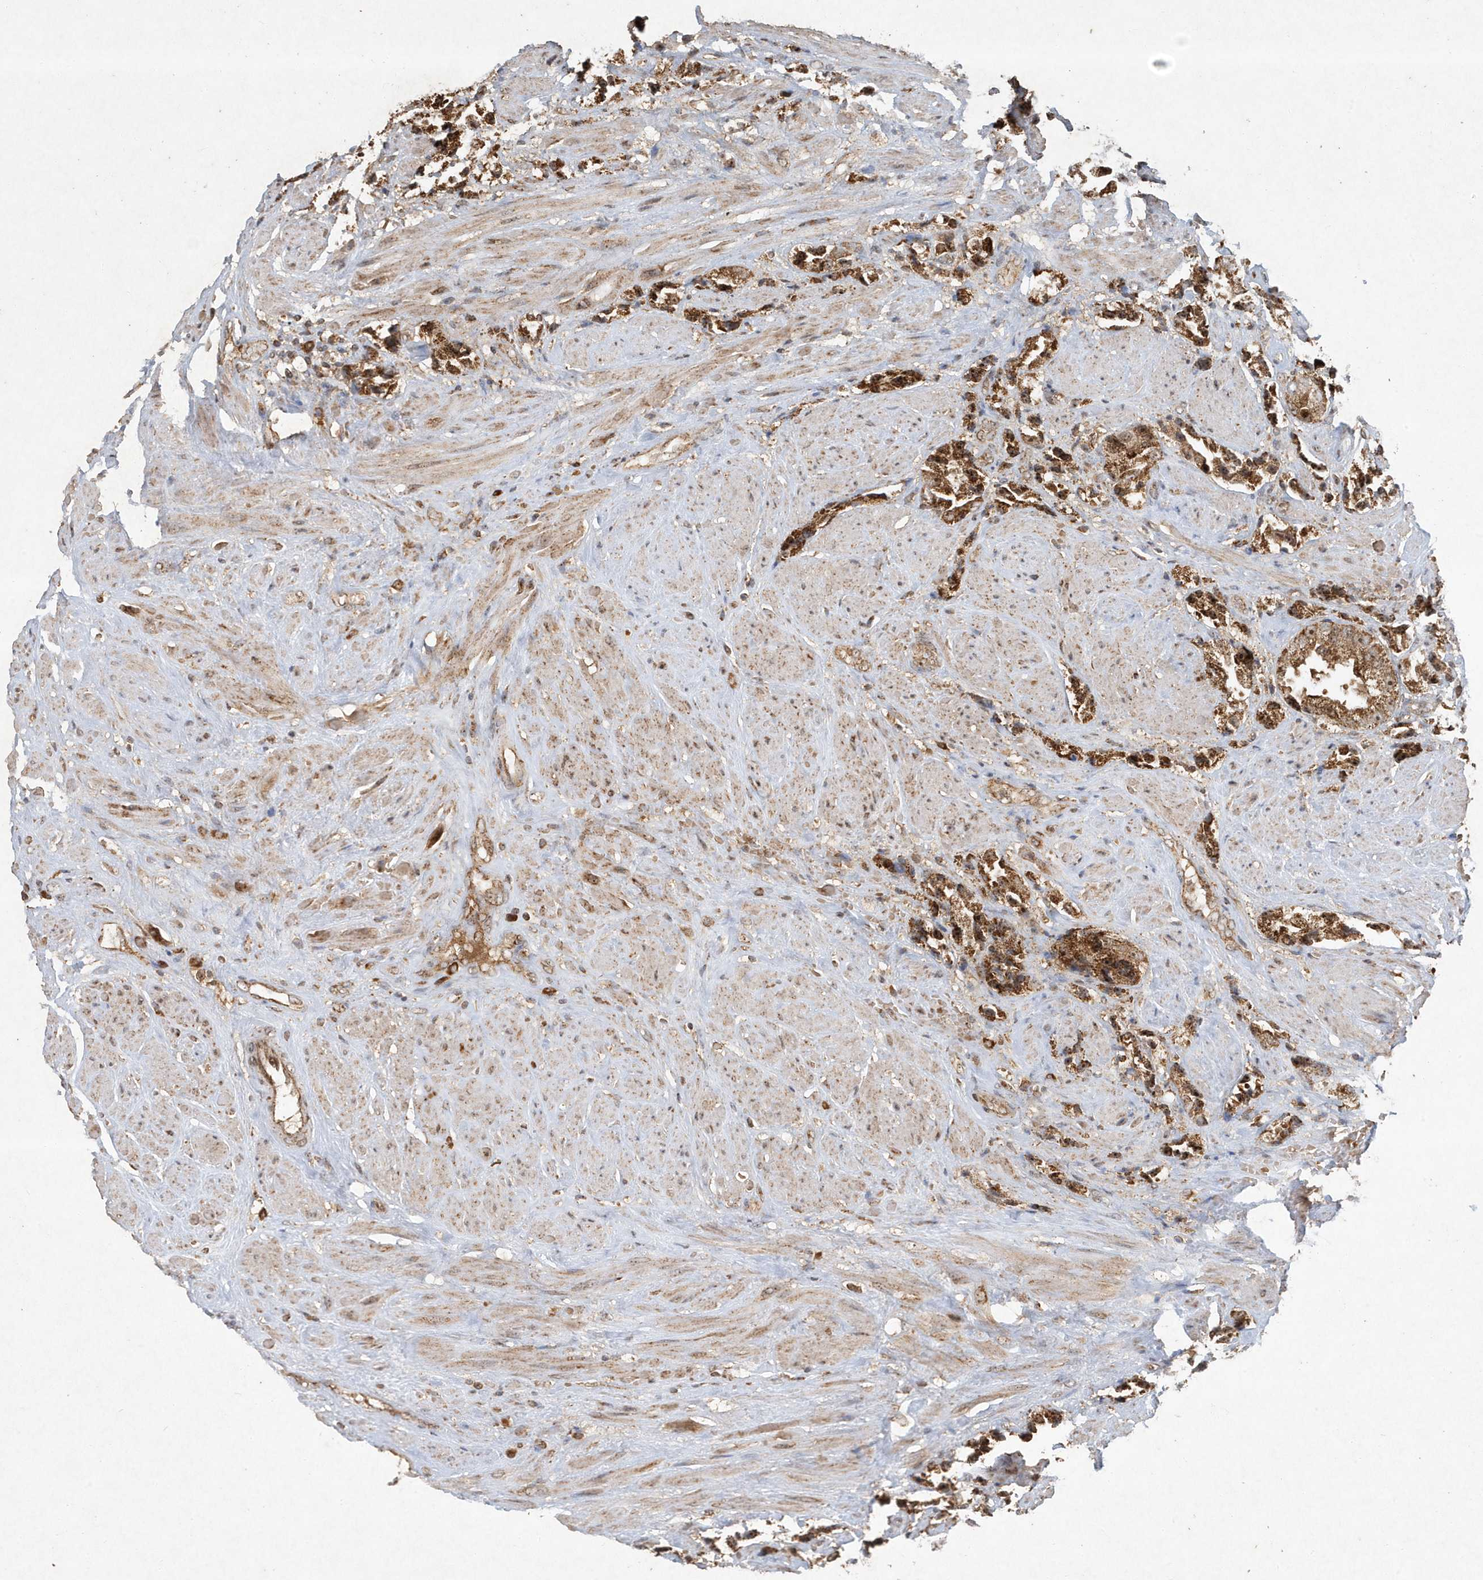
{"staining": {"intensity": "strong", "quantity": ">75%", "location": "cytoplasmic/membranous,nuclear"}, "tissue": "prostate cancer", "cell_type": "Tumor cells", "image_type": "cancer", "snomed": [{"axis": "morphology", "description": "Adenocarcinoma, High grade"}, {"axis": "topography", "description": "Prostate"}], "caption": "This is an image of immunohistochemistry (IHC) staining of prostate cancer (adenocarcinoma (high-grade)), which shows strong positivity in the cytoplasmic/membranous and nuclear of tumor cells.", "gene": "ABCB9", "patient": {"sex": "male", "age": 61}}